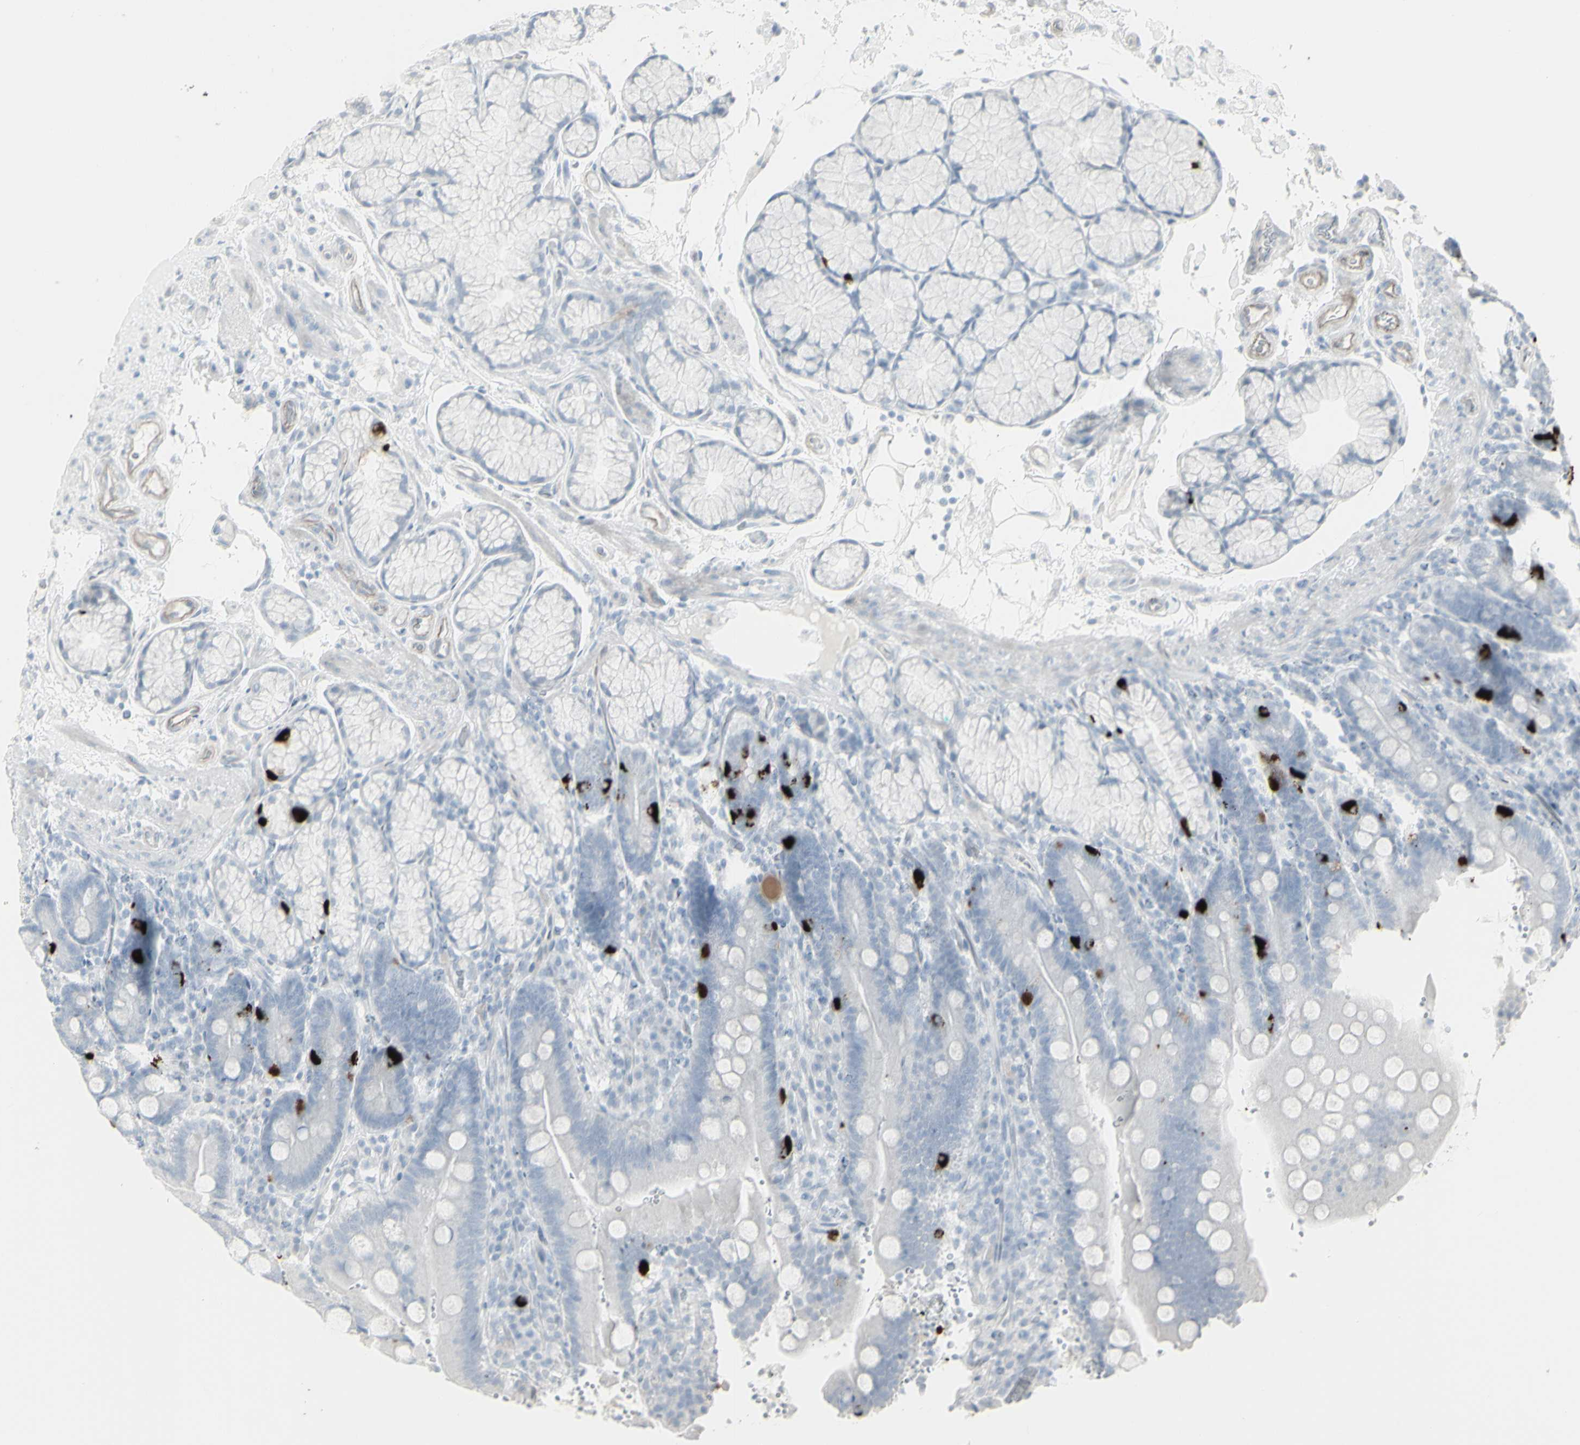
{"staining": {"intensity": "strong", "quantity": "<25%", "location": "cytoplasmic/membranous"}, "tissue": "duodenum", "cell_type": "Glandular cells", "image_type": "normal", "snomed": [{"axis": "morphology", "description": "Normal tissue, NOS"}, {"axis": "topography", "description": "Small intestine, NOS"}], "caption": "IHC (DAB (3,3'-diaminobenzidine)) staining of benign duodenum exhibits strong cytoplasmic/membranous protein staining in approximately <25% of glandular cells.", "gene": "YBX2", "patient": {"sex": "female", "age": 71}}